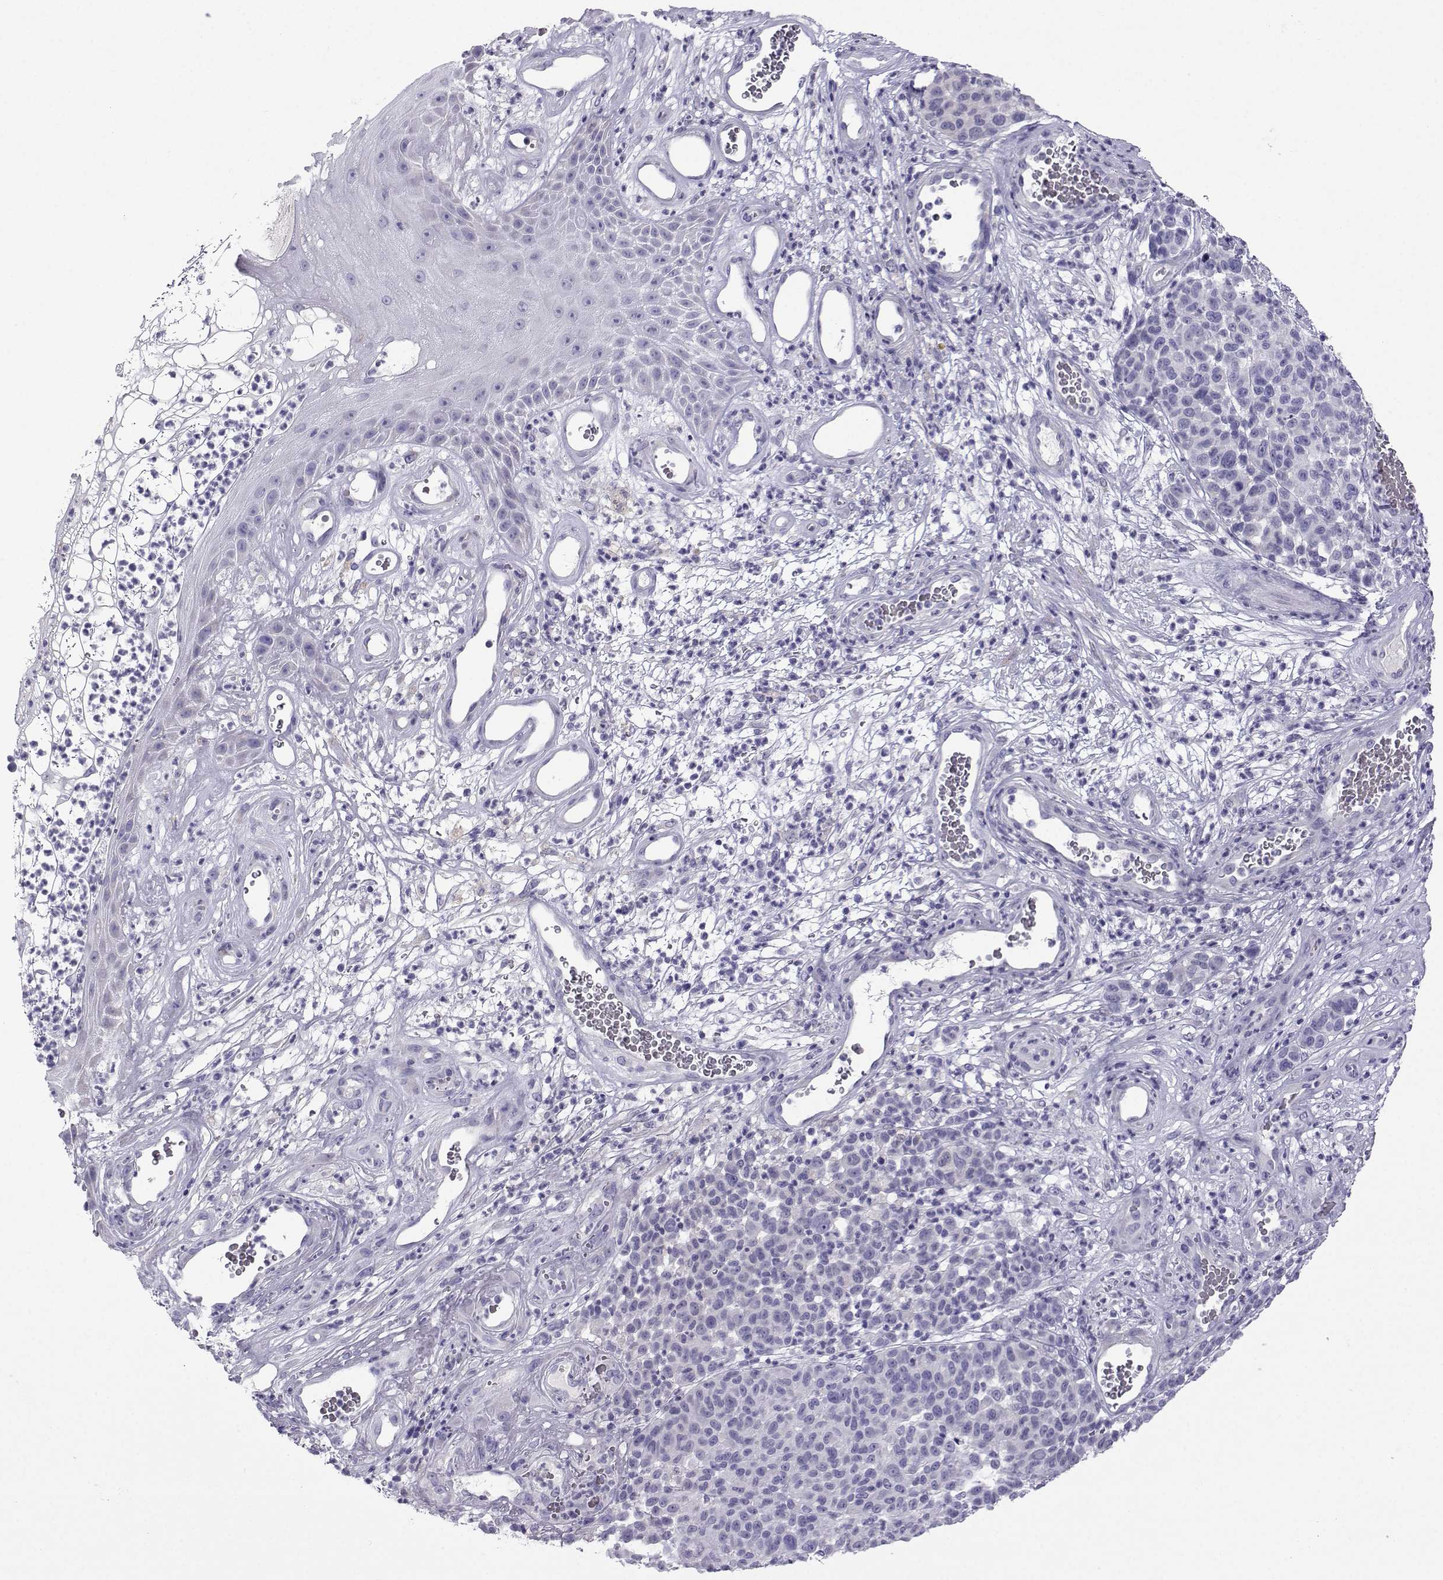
{"staining": {"intensity": "negative", "quantity": "none", "location": "none"}, "tissue": "melanoma", "cell_type": "Tumor cells", "image_type": "cancer", "snomed": [{"axis": "morphology", "description": "Malignant melanoma, NOS"}, {"axis": "topography", "description": "Skin"}], "caption": "An immunohistochemistry (IHC) photomicrograph of melanoma is shown. There is no staining in tumor cells of melanoma. Brightfield microscopy of immunohistochemistry (IHC) stained with DAB (3,3'-diaminobenzidine) (brown) and hematoxylin (blue), captured at high magnification.", "gene": "FBXO24", "patient": {"sex": "male", "age": 59}}